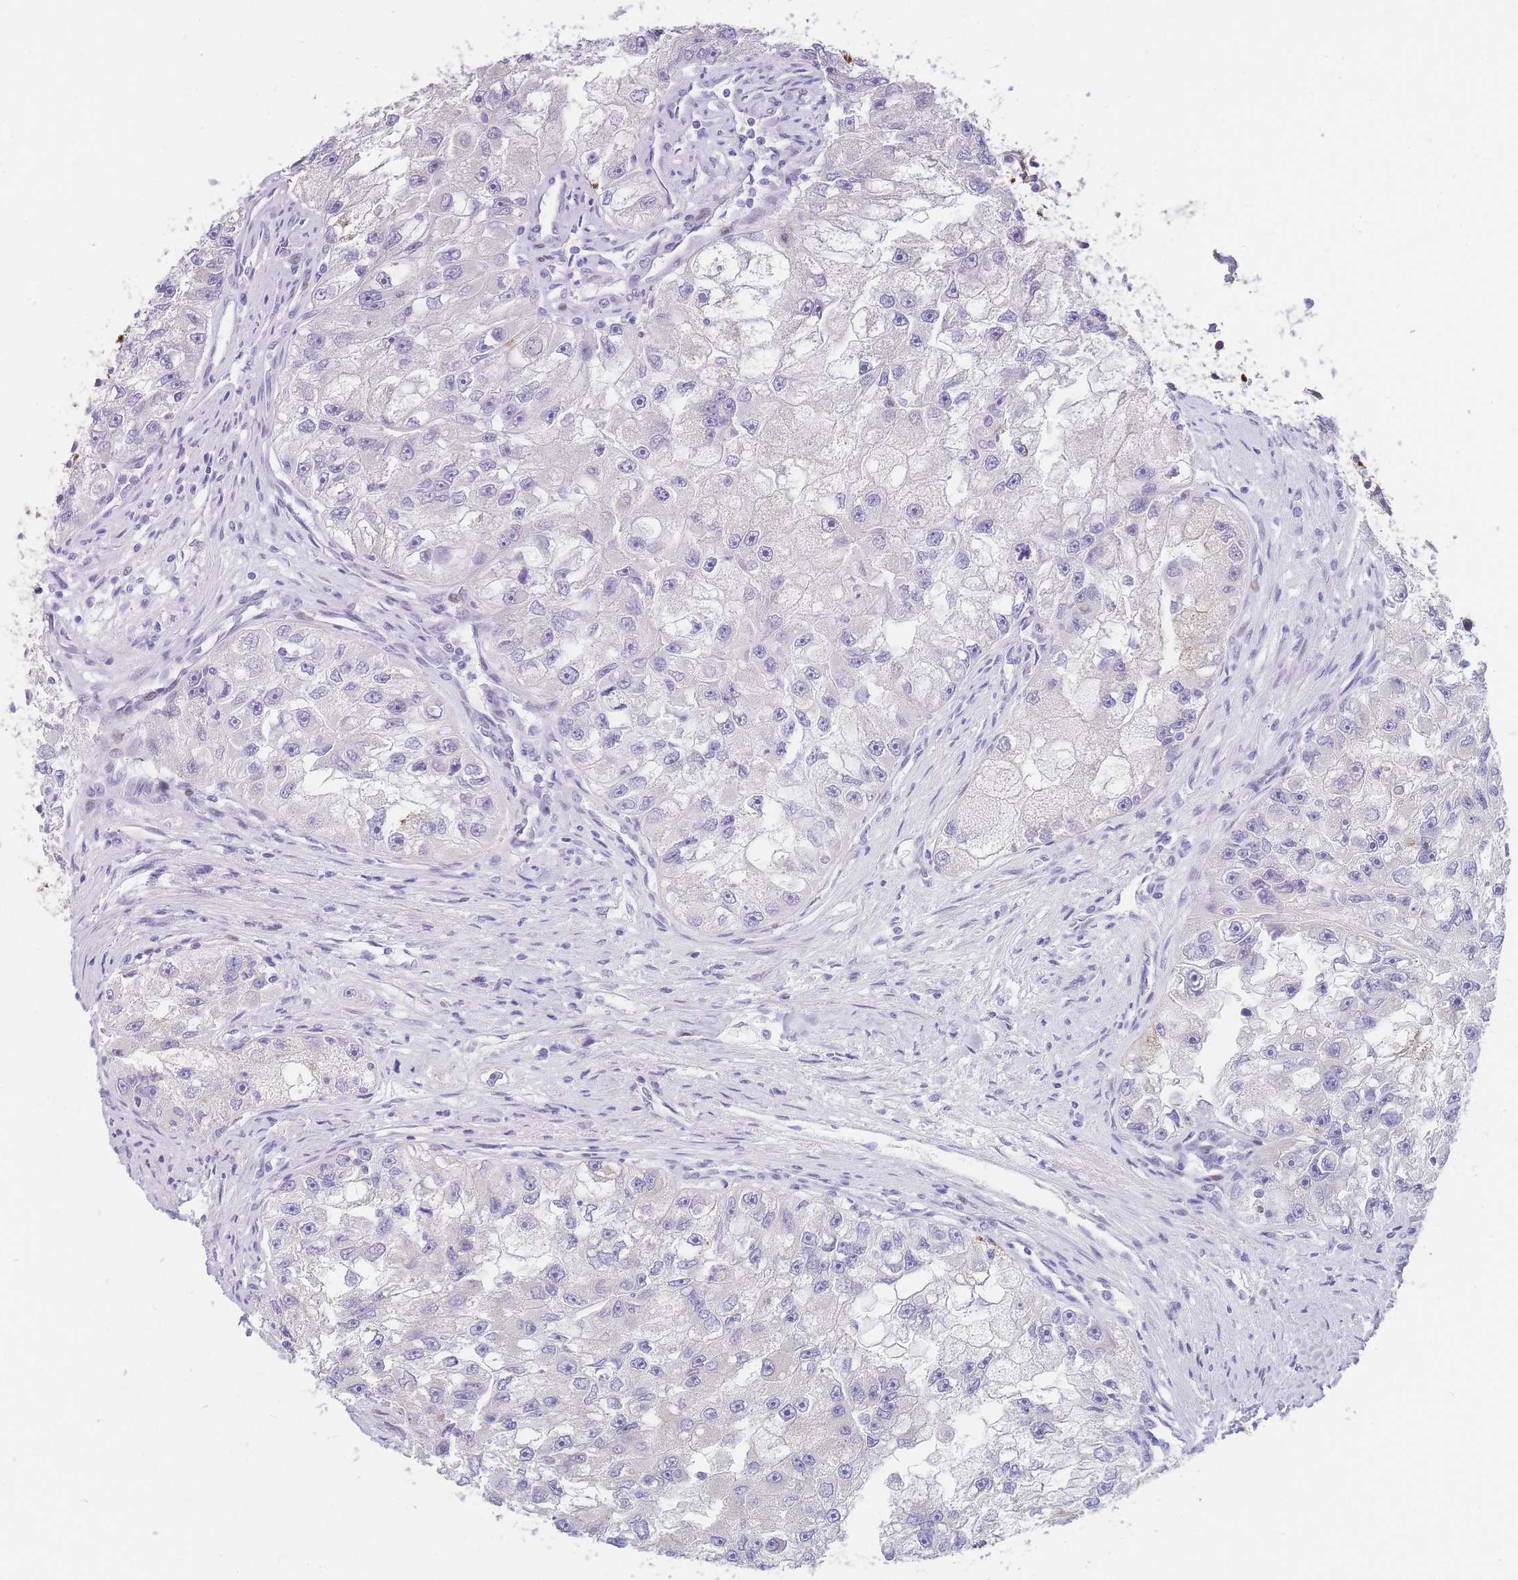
{"staining": {"intensity": "negative", "quantity": "none", "location": "none"}, "tissue": "renal cancer", "cell_type": "Tumor cells", "image_type": "cancer", "snomed": [{"axis": "morphology", "description": "Adenocarcinoma, NOS"}, {"axis": "topography", "description": "Kidney"}], "caption": "A histopathology image of human adenocarcinoma (renal) is negative for staining in tumor cells.", "gene": "SHCBP1", "patient": {"sex": "male", "age": 63}}